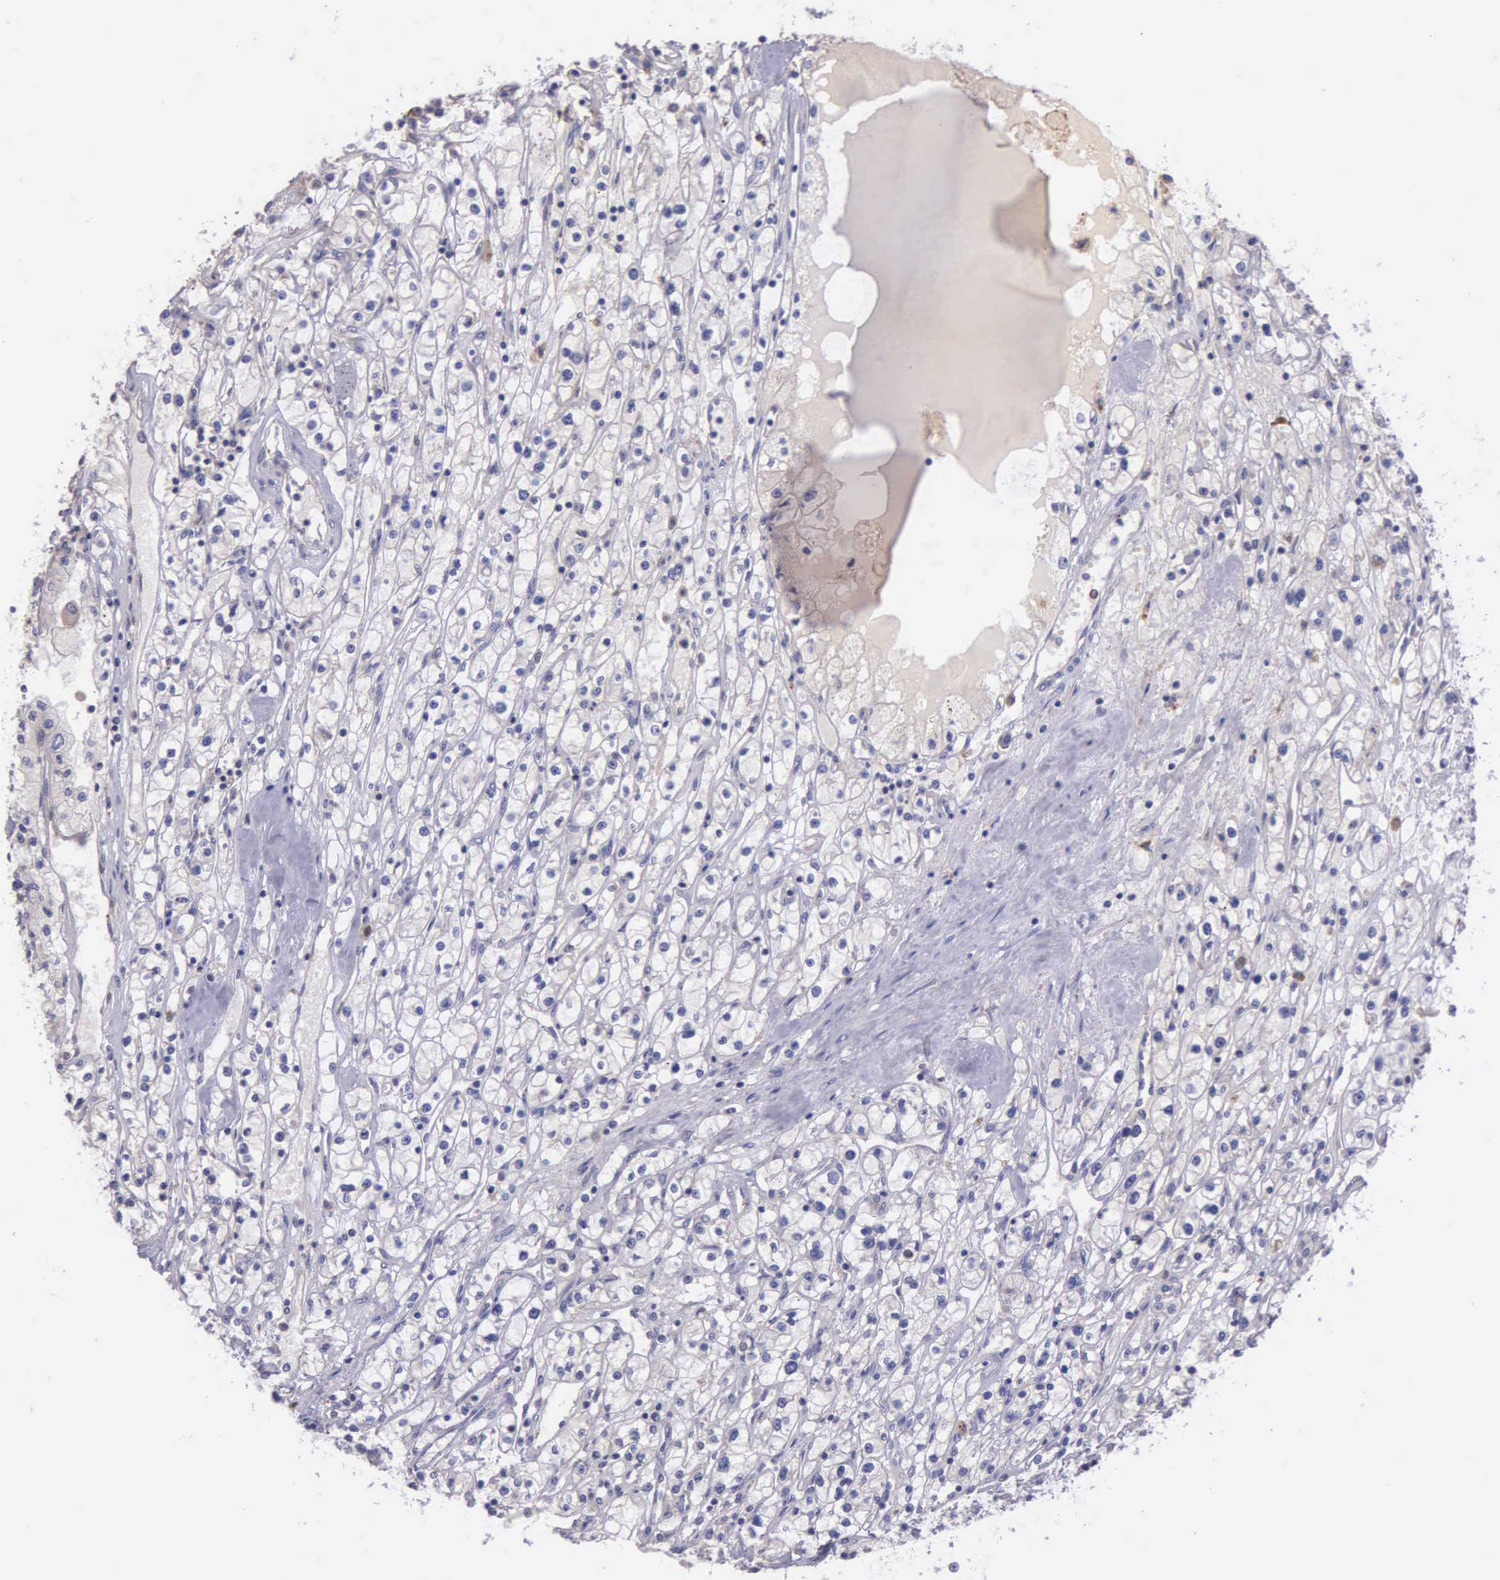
{"staining": {"intensity": "negative", "quantity": "none", "location": "none"}, "tissue": "renal cancer", "cell_type": "Tumor cells", "image_type": "cancer", "snomed": [{"axis": "morphology", "description": "Adenocarcinoma, NOS"}, {"axis": "topography", "description": "Kidney"}], "caption": "Adenocarcinoma (renal) was stained to show a protein in brown. There is no significant staining in tumor cells.", "gene": "ZC3H12B", "patient": {"sex": "male", "age": 56}}